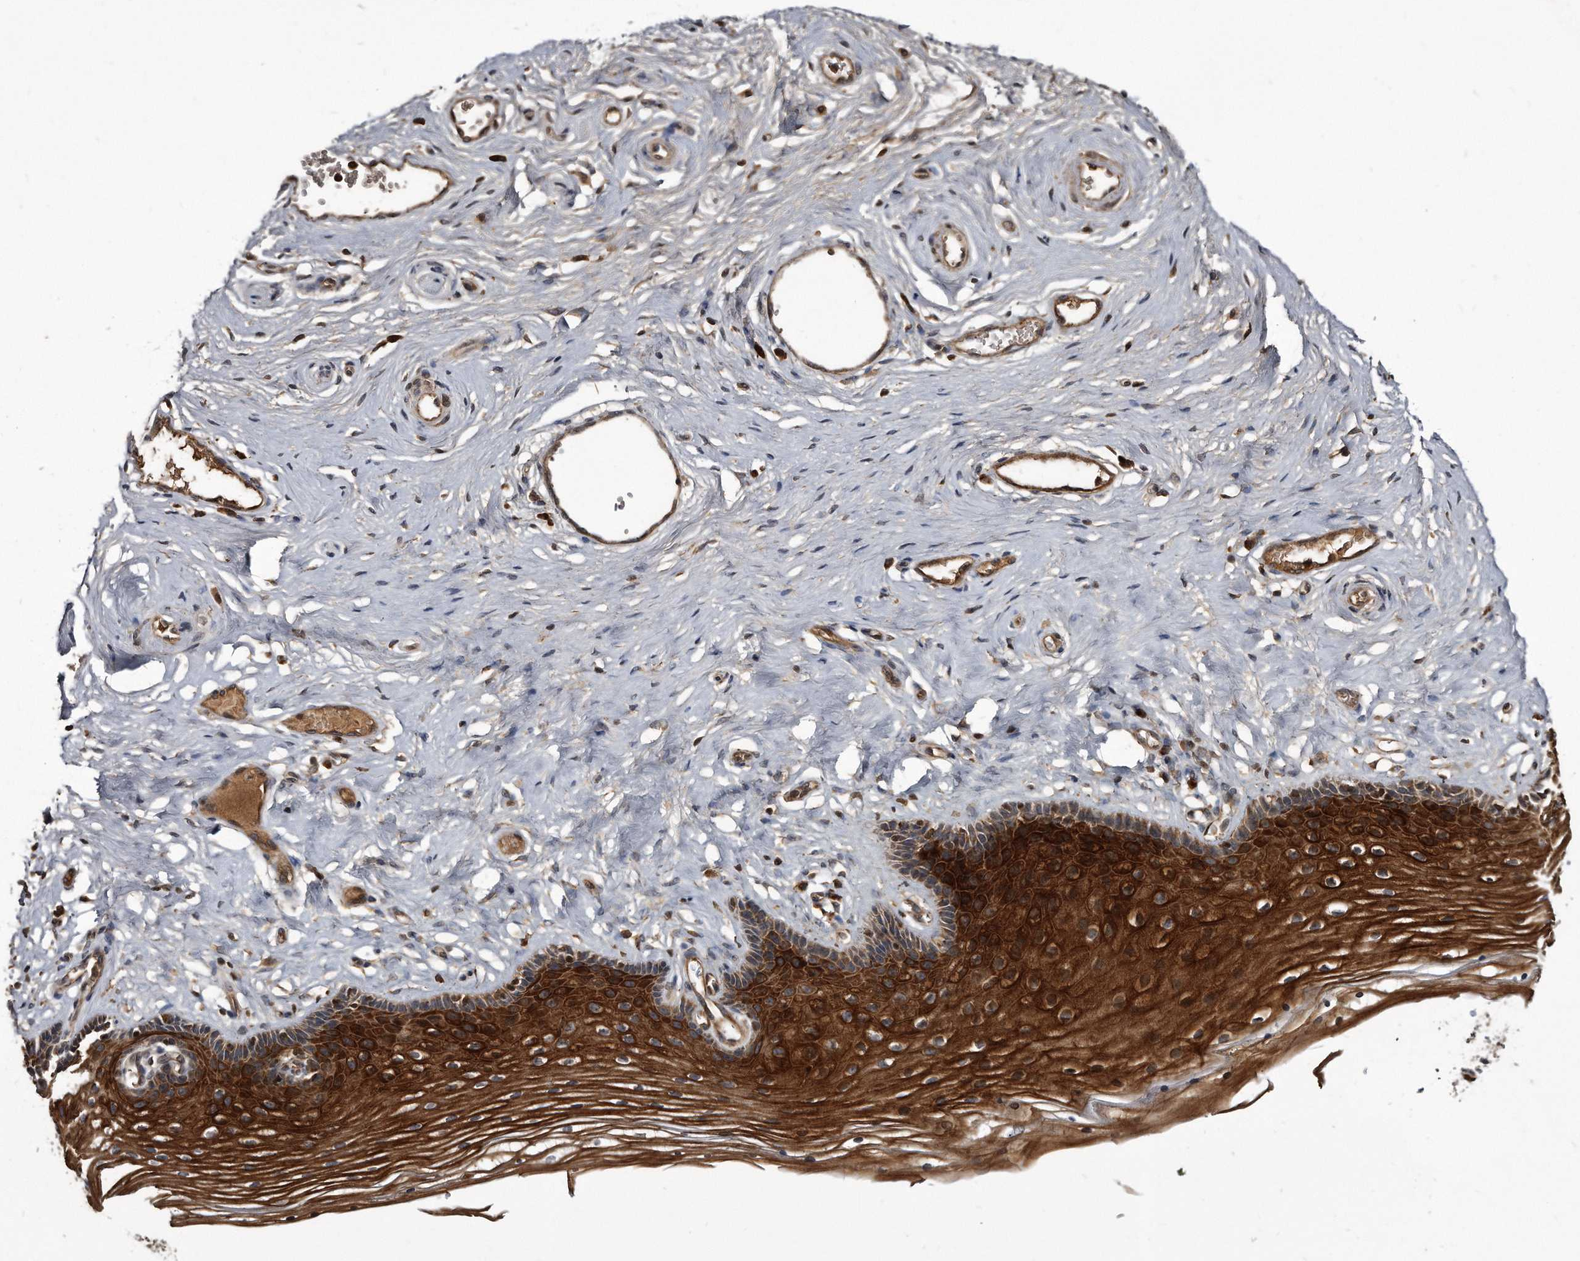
{"staining": {"intensity": "strong", "quantity": ">75%", "location": "cytoplasmic/membranous"}, "tissue": "vagina", "cell_type": "Squamous epithelial cells", "image_type": "normal", "snomed": [{"axis": "morphology", "description": "Normal tissue, NOS"}, {"axis": "topography", "description": "Vagina"}], "caption": "Human vagina stained with a brown dye displays strong cytoplasmic/membranous positive positivity in about >75% of squamous epithelial cells.", "gene": "FAM136A", "patient": {"sex": "female", "age": 46}}